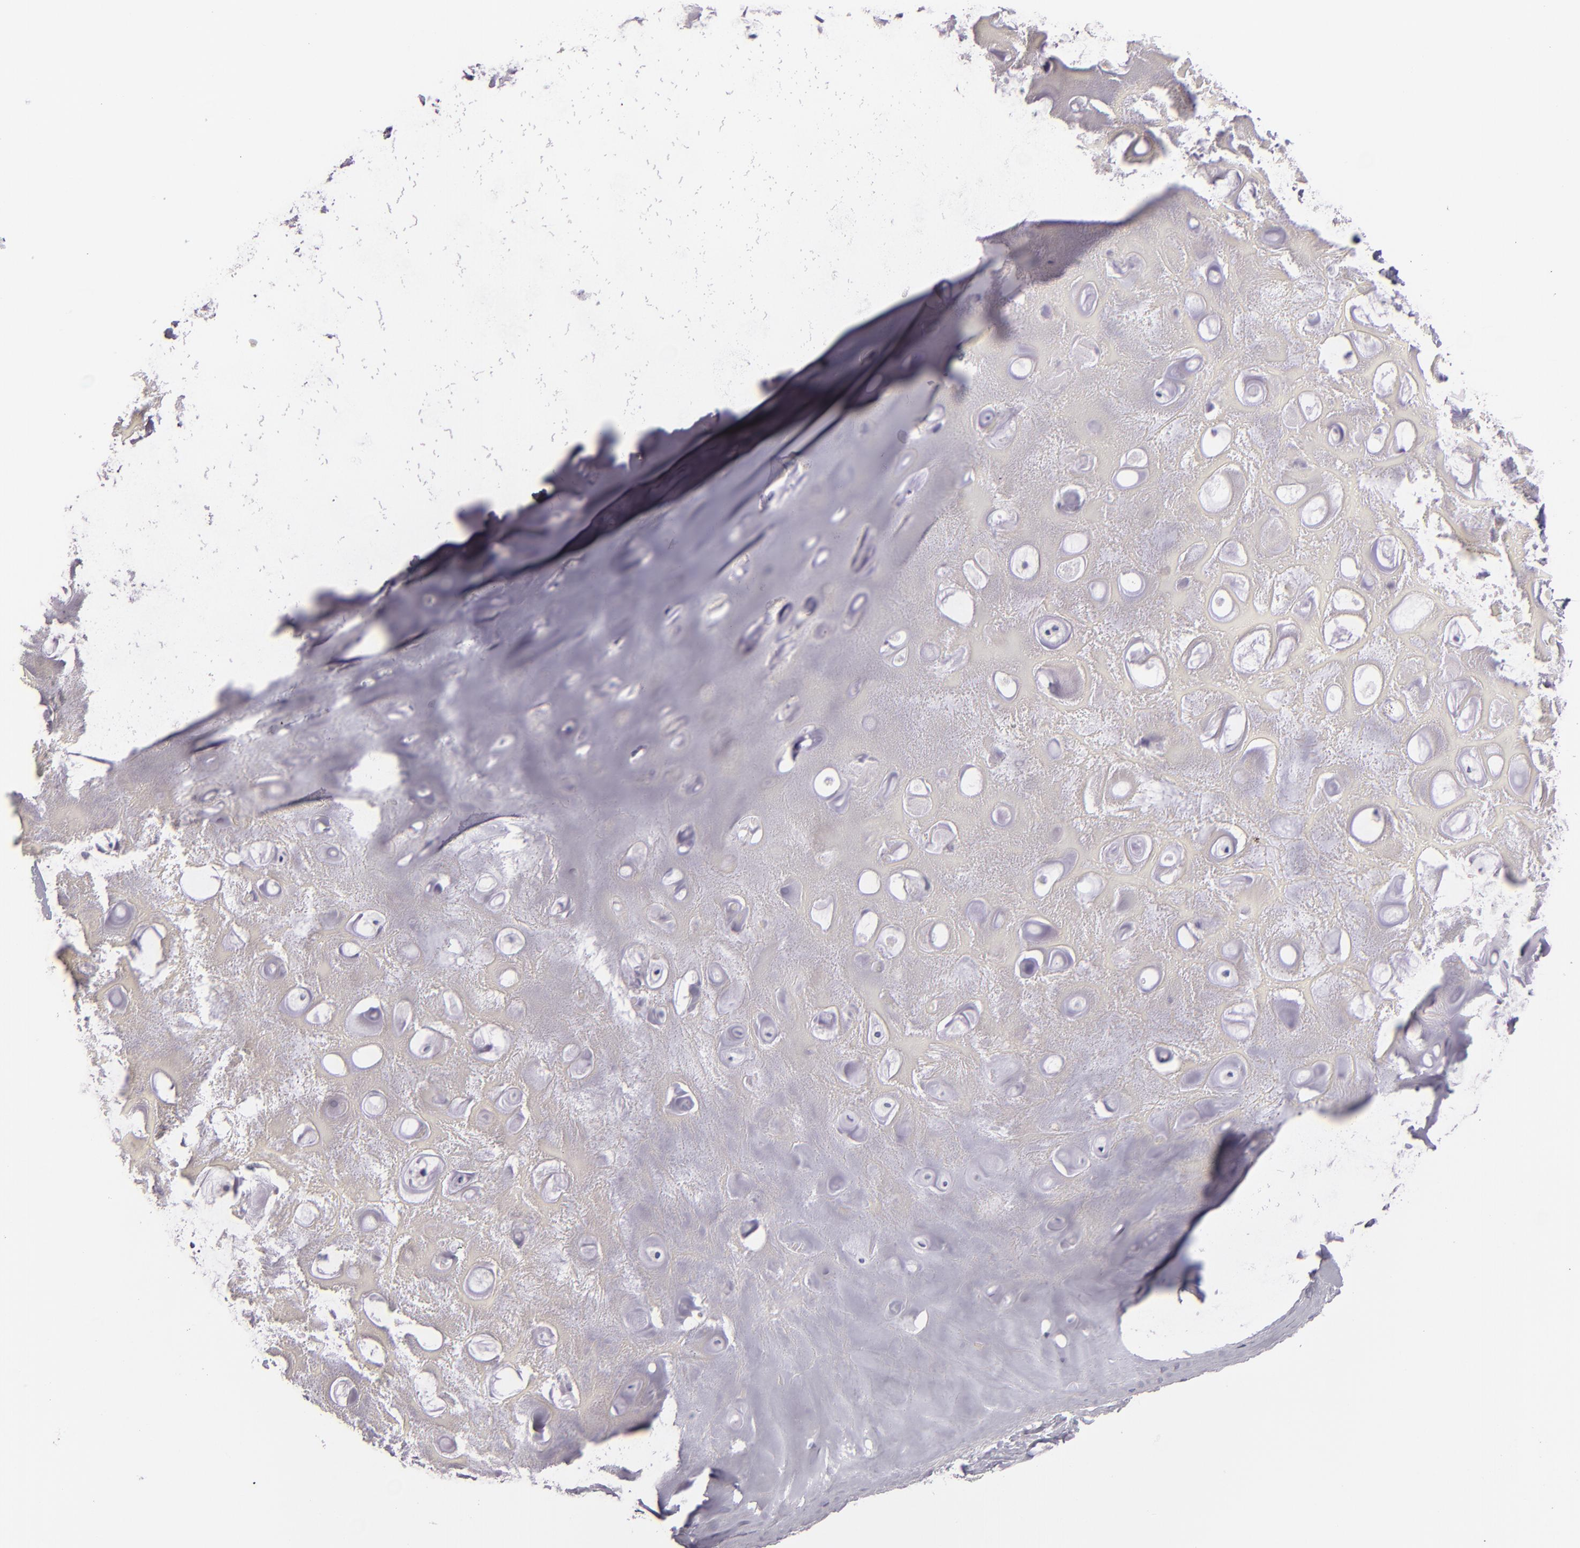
{"staining": {"intensity": "negative", "quantity": "none", "location": "none"}, "tissue": "nasopharynx", "cell_type": "Respiratory epithelial cells", "image_type": "normal", "snomed": [{"axis": "morphology", "description": "Normal tissue, NOS"}, {"axis": "topography", "description": "Nasopharynx"}], "caption": "IHC of unremarkable nasopharynx exhibits no positivity in respiratory epithelial cells. (DAB immunohistochemistry, high magnification).", "gene": "FABP1", "patient": {"sex": "male", "age": 56}}